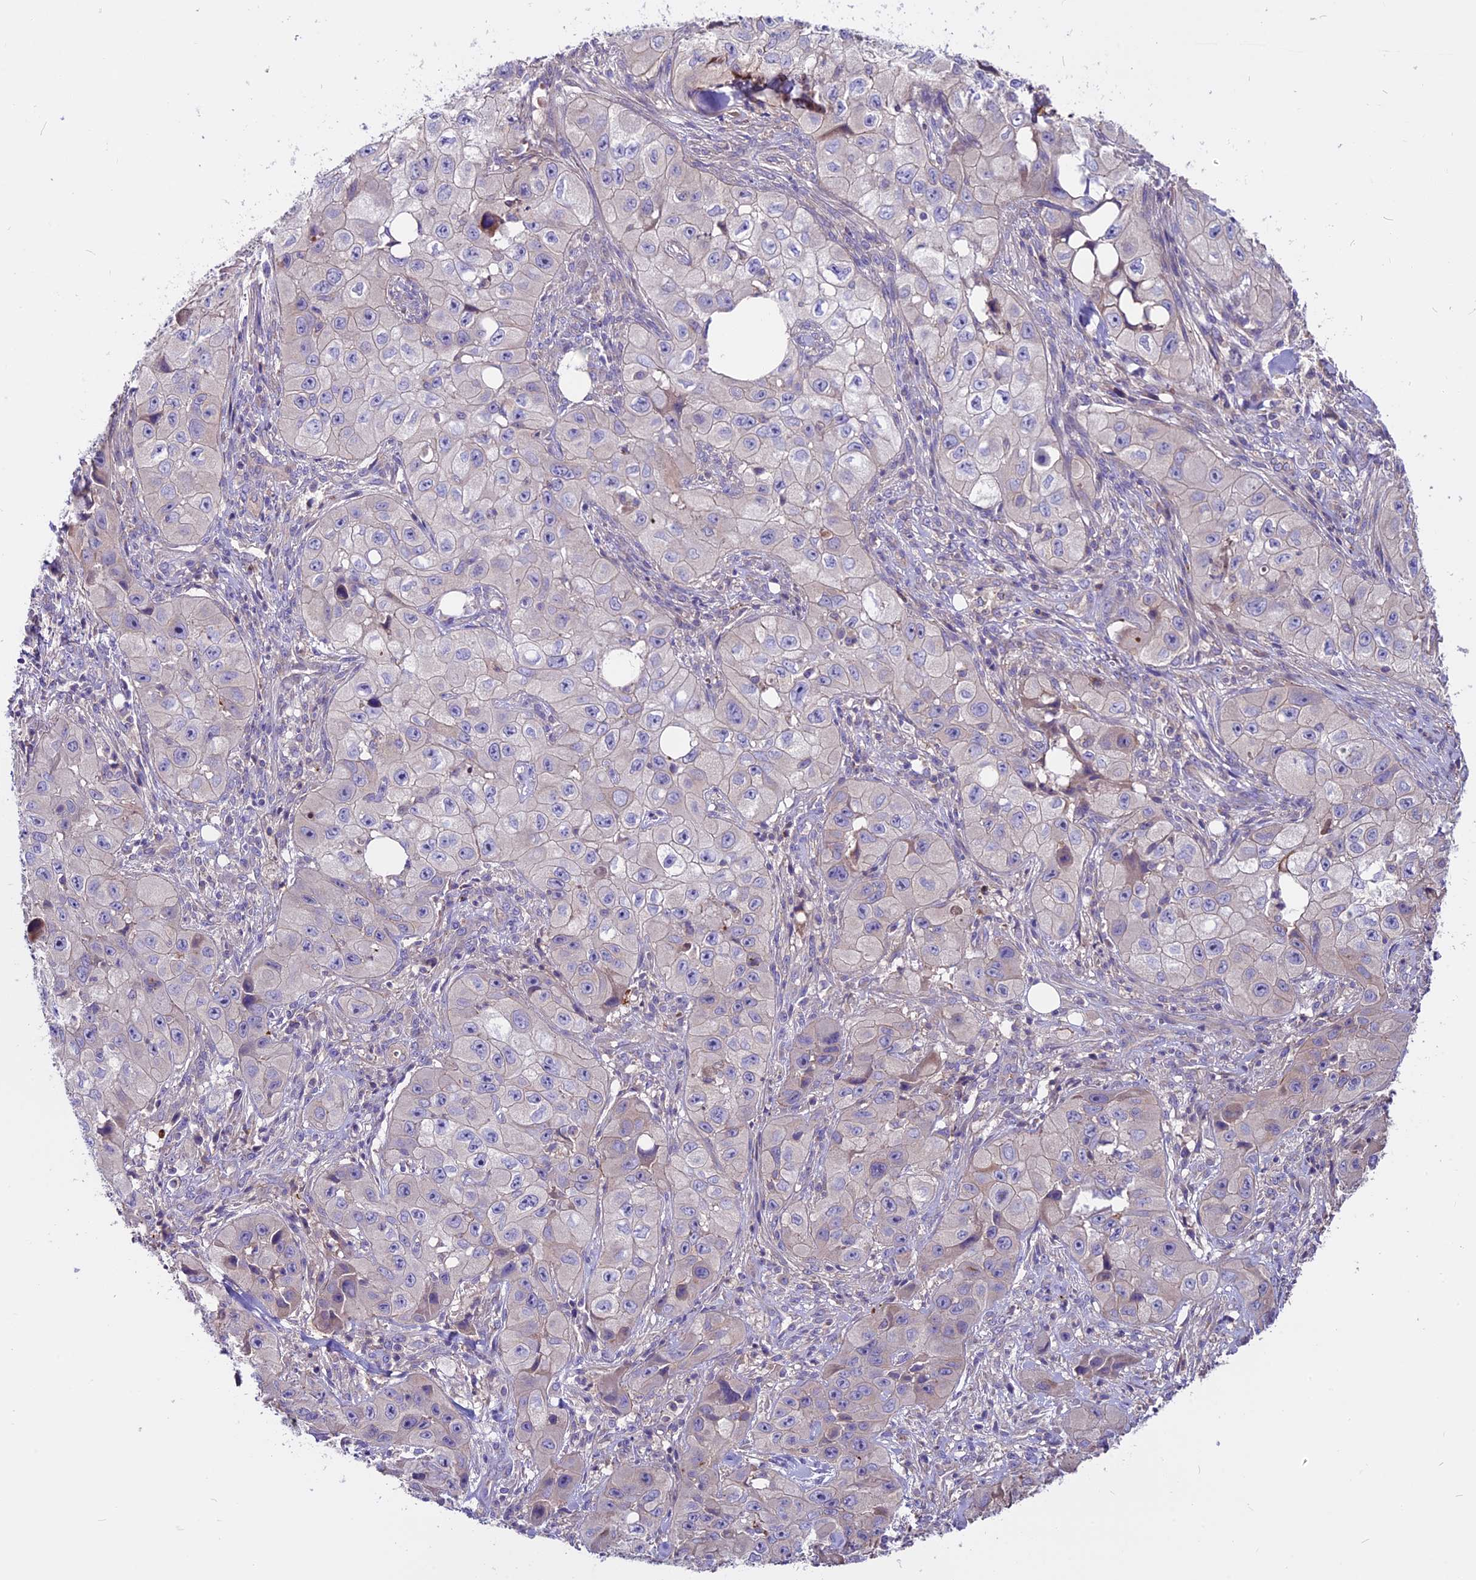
{"staining": {"intensity": "negative", "quantity": "none", "location": "none"}, "tissue": "skin cancer", "cell_type": "Tumor cells", "image_type": "cancer", "snomed": [{"axis": "morphology", "description": "Squamous cell carcinoma, NOS"}, {"axis": "topography", "description": "Skin"}, {"axis": "topography", "description": "Subcutis"}], "caption": "This is a photomicrograph of immunohistochemistry staining of squamous cell carcinoma (skin), which shows no expression in tumor cells. (Stains: DAB IHC with hematoxylin counter stain, Microscopy: brightfield microscopy at high magnification).", "gene": "ANO3", "patient": {"sex": "male", "age": 73}}